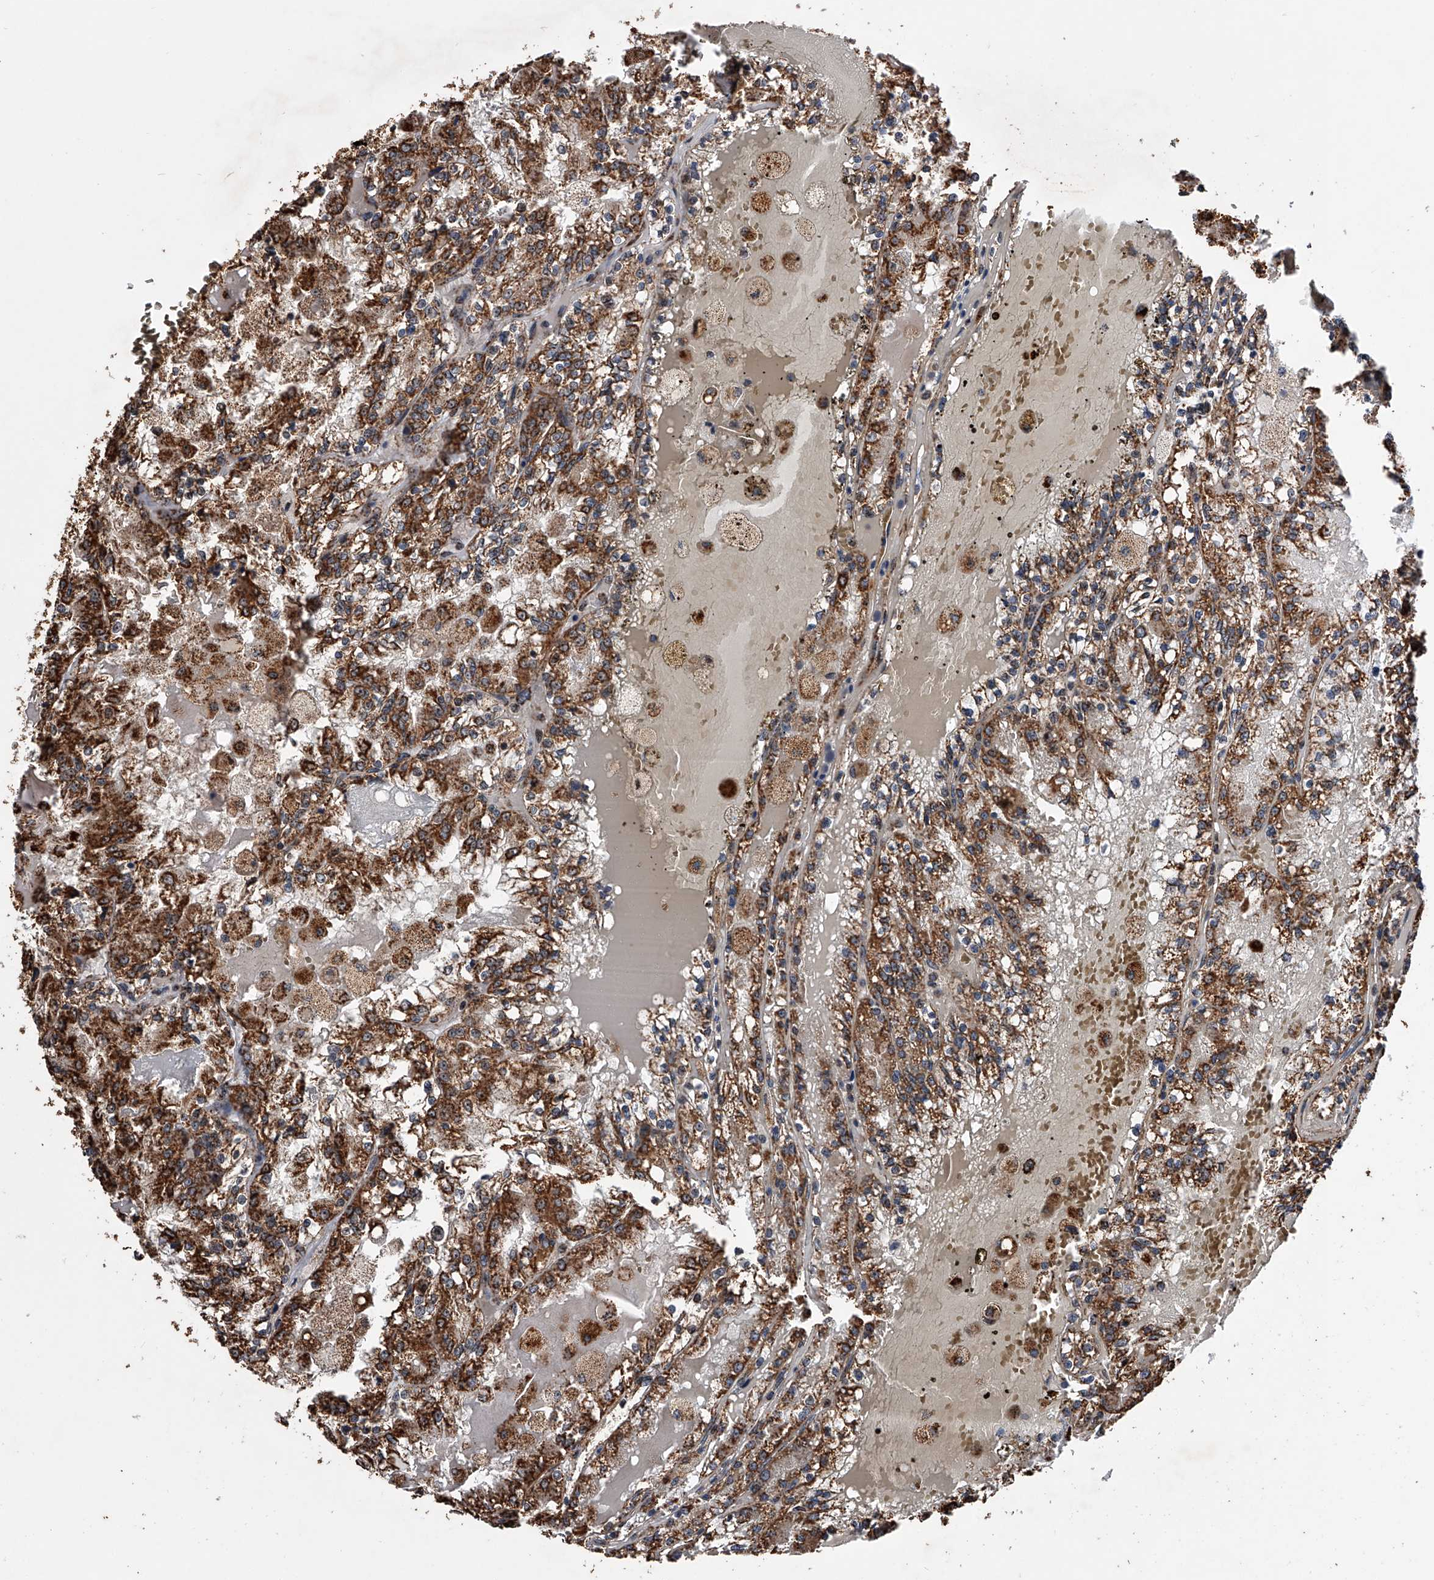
{"staining": {"intensity": "strong", "quantity": ">75%", "location": "cytoplasmic/membranous"}, "tissue": "renal cancer", "cell_type": "Tumor cells", "image_type": "cancer", "snomed": [{"axis": "morphology", "description": "Adenocarcinoma, NOS"}, {"axis": "topography", "description": "Kidney"}], "caption": "Immunohistochemistry (IHC) photomicrograph of neoplastic tissue: human renal adenocarcinoma stained using immunohistochemistry (IHC) exhibits high levels of strong protein expression localized specifically in the cytoplasmic/membranous of tumor cells, appearing as a cytoplasmic/membranous brown color.", "gene": "SMPDL3A", "patient": {"sex": "female", "age": 56}}